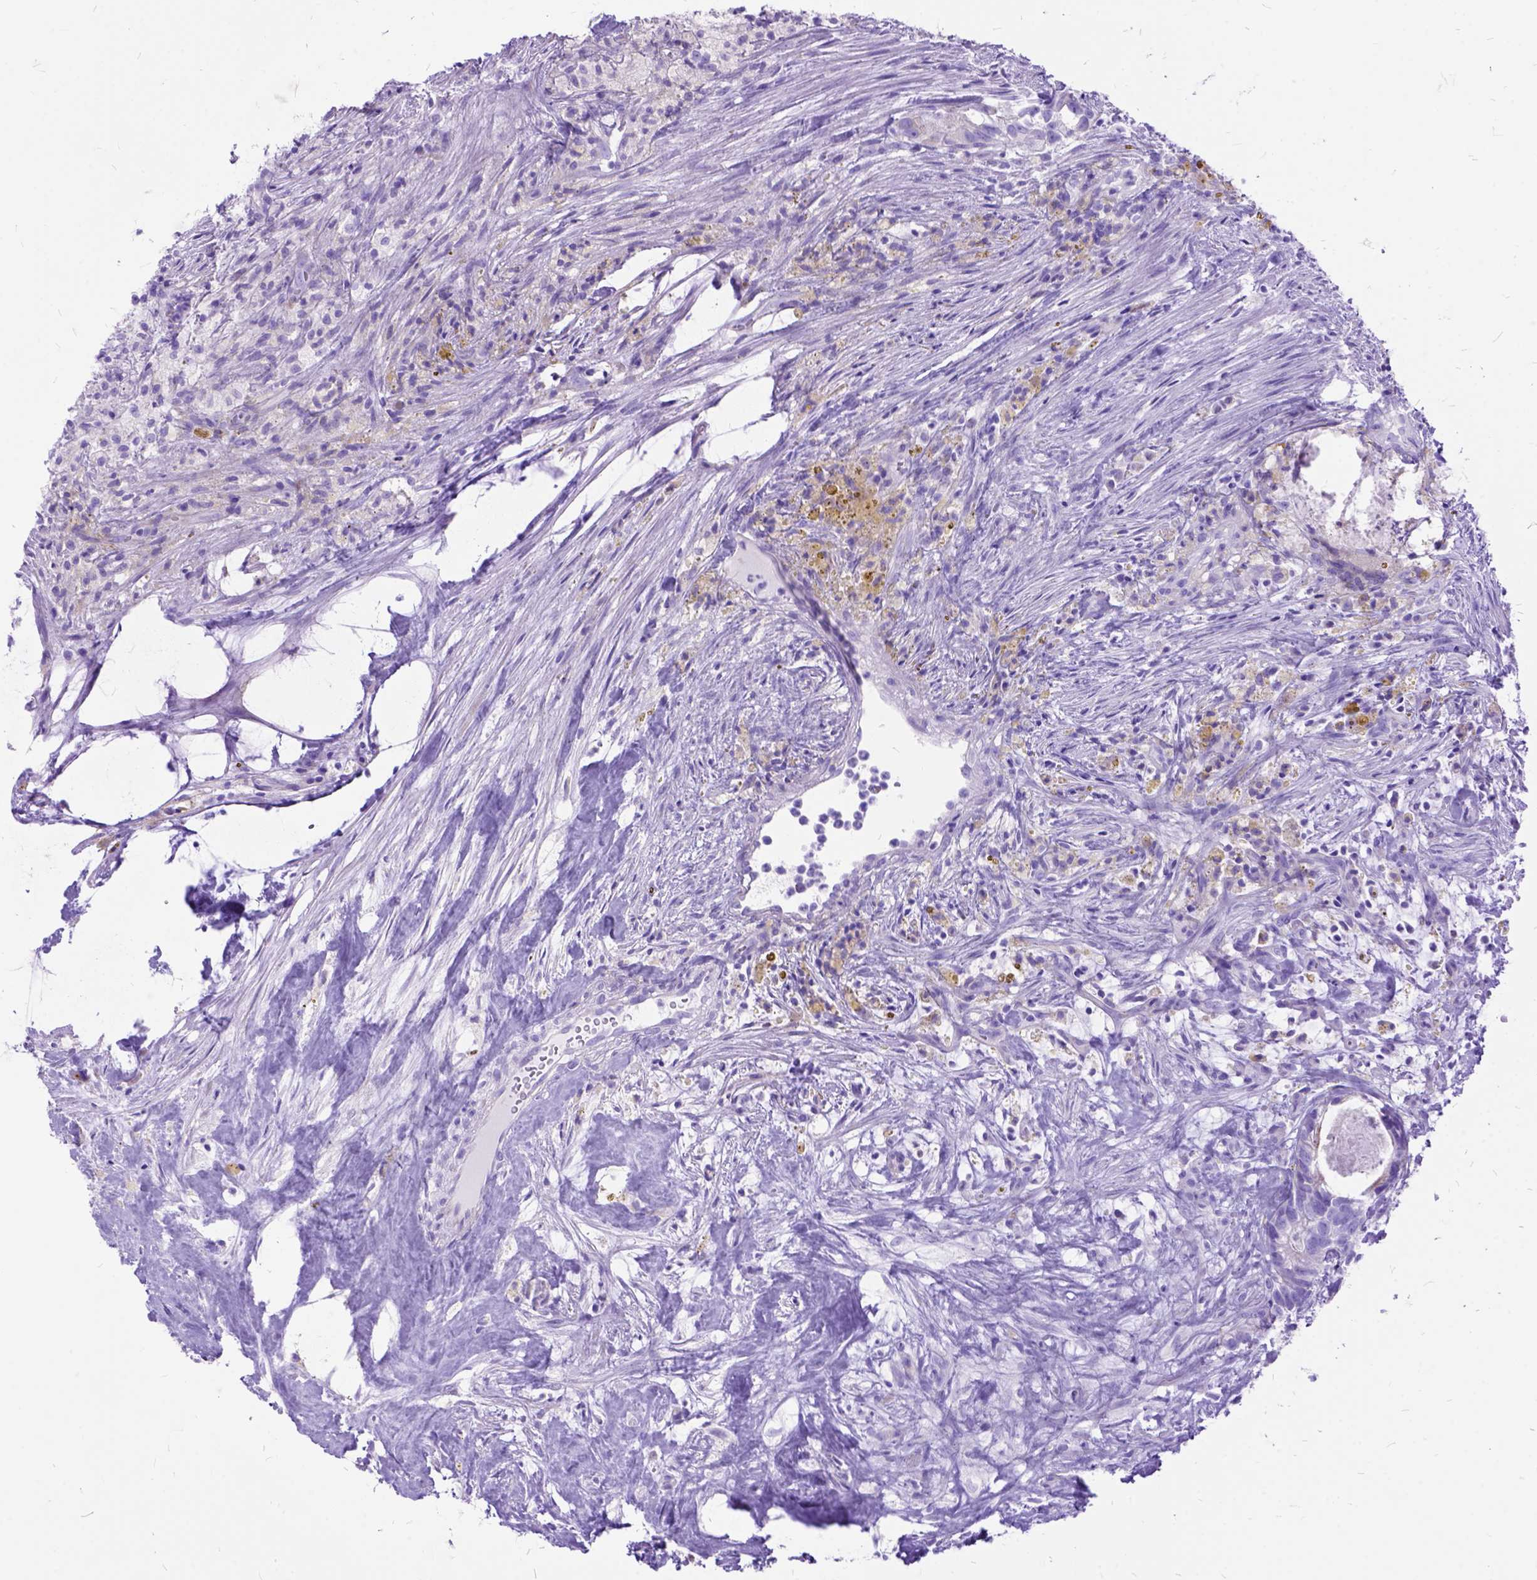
{"staining": {"intensity": "weak", "quantity": "<25%", "location": "cytoplasmic/membranous"}, "tissue": "head and neck cancer", "cell_type": "Tumor cells", "image_type": "cancer", "snomed": [{"axis": "morphology", "description": "Adenocarcinoma, NOS"}, {"axis": "topography", "description": "Head-Neck"}], "caption": "This is a photomicrograph of IHC staining of head and neck cancer (adenocarcinoma), which shows no expression in tumor cells. (Stains: DAB IHC with hematoxylin counter stain, Microscopy: brightfield microscopy at high magnification).", "gene": "DNAH2", "patient": {"sex": "male", "age": 62}}